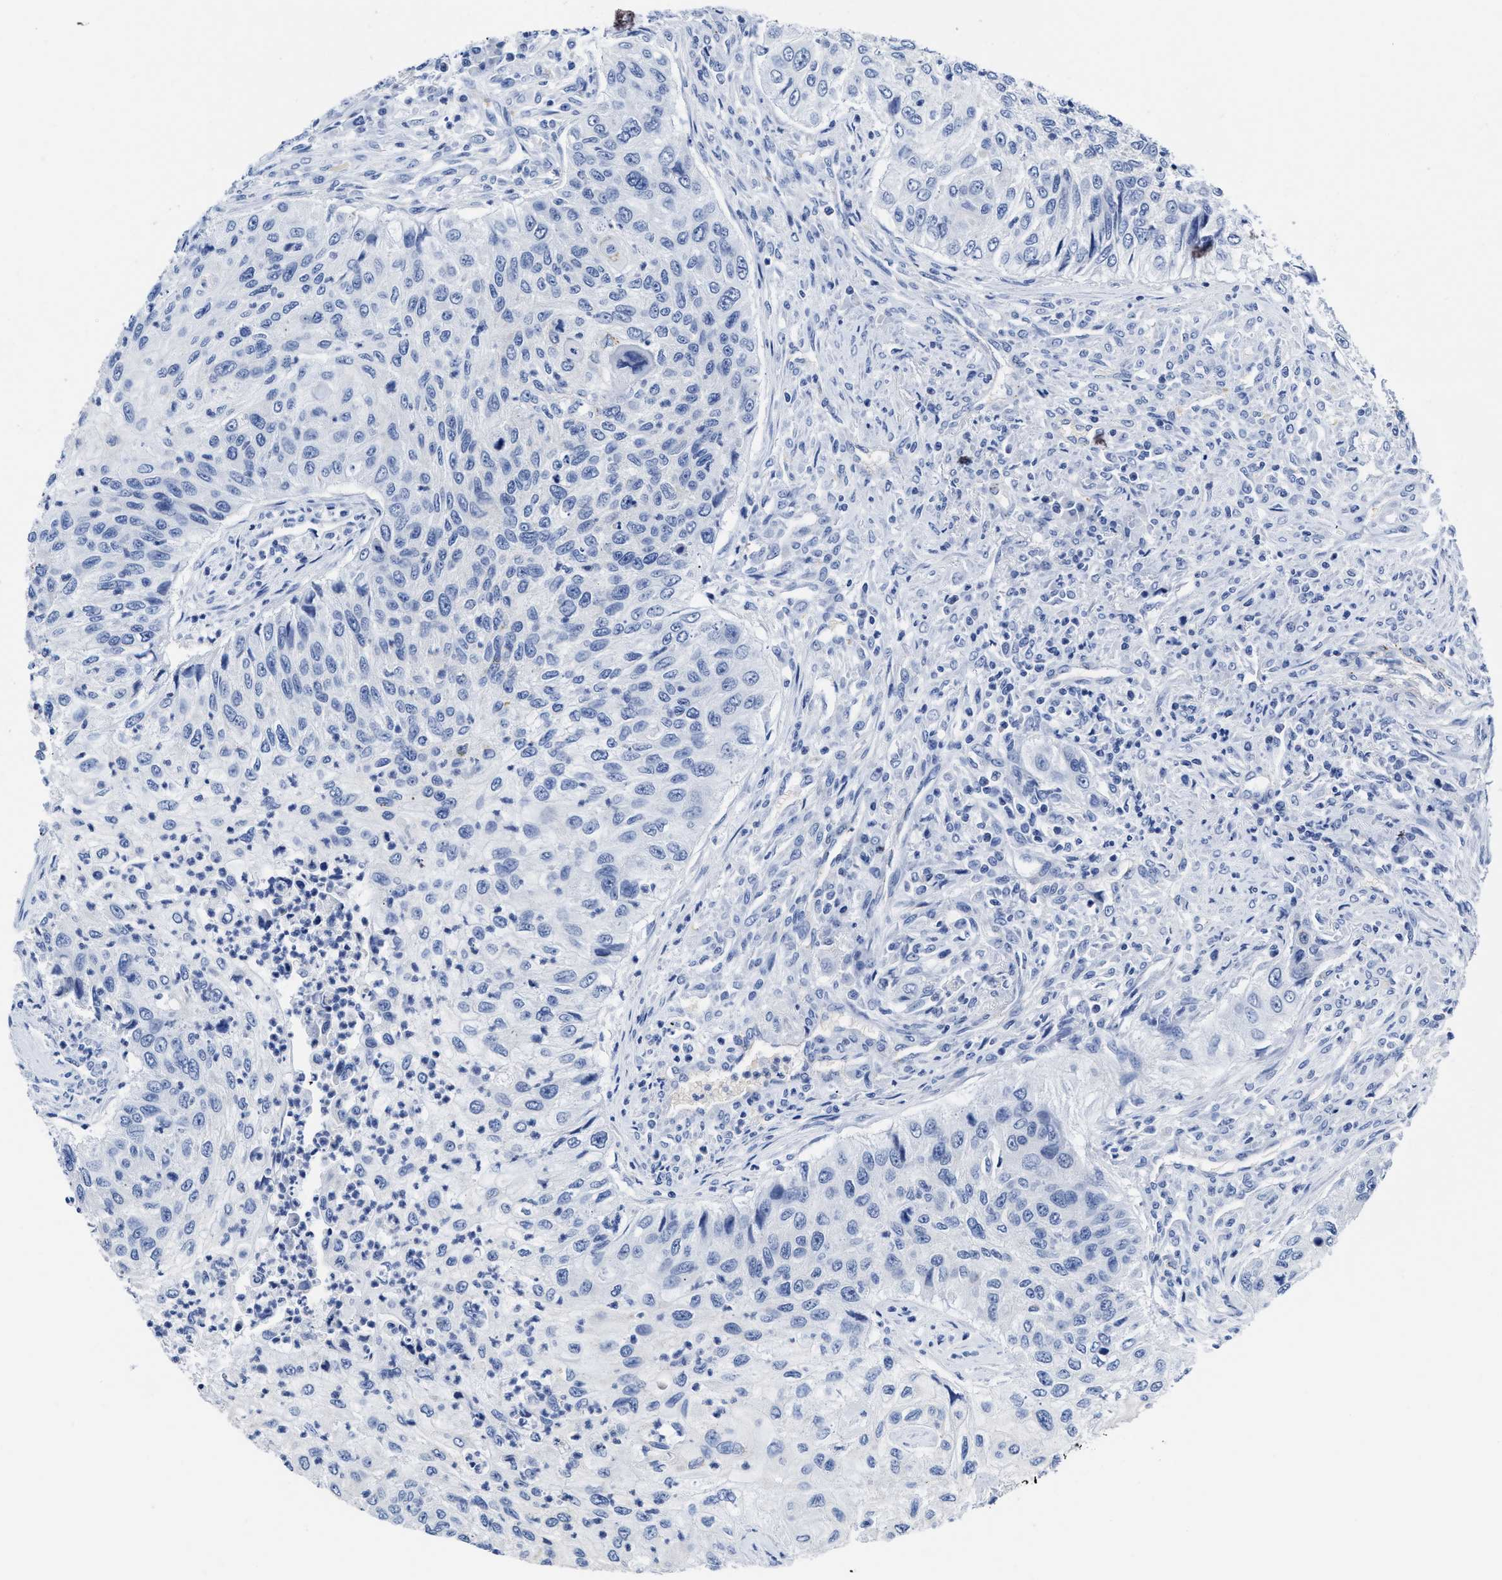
{"staining": {"intensity": "negative", "quantity": "none", "location": "none"}, "tissue": "urothelial cancer", "cell_type": "Tumor cells", "image_type": "cancer", "snomed": [{"axis": "morphology", "description": "Urothelial carcinoma, High grade"}, {"axis": "topography", "description": "Urinary bladder"}], "caption": "IHC of urothelial cancer reveals no staining in tumor cells. (Stains: DAB (3,3'-diaminobenzidine) IHC with hematoxylin counter stain, Microscopy: brightfield microscopy at high magnification).", "gene": "KCNMB3", "patient": {"sex": "female", "age": 60}}